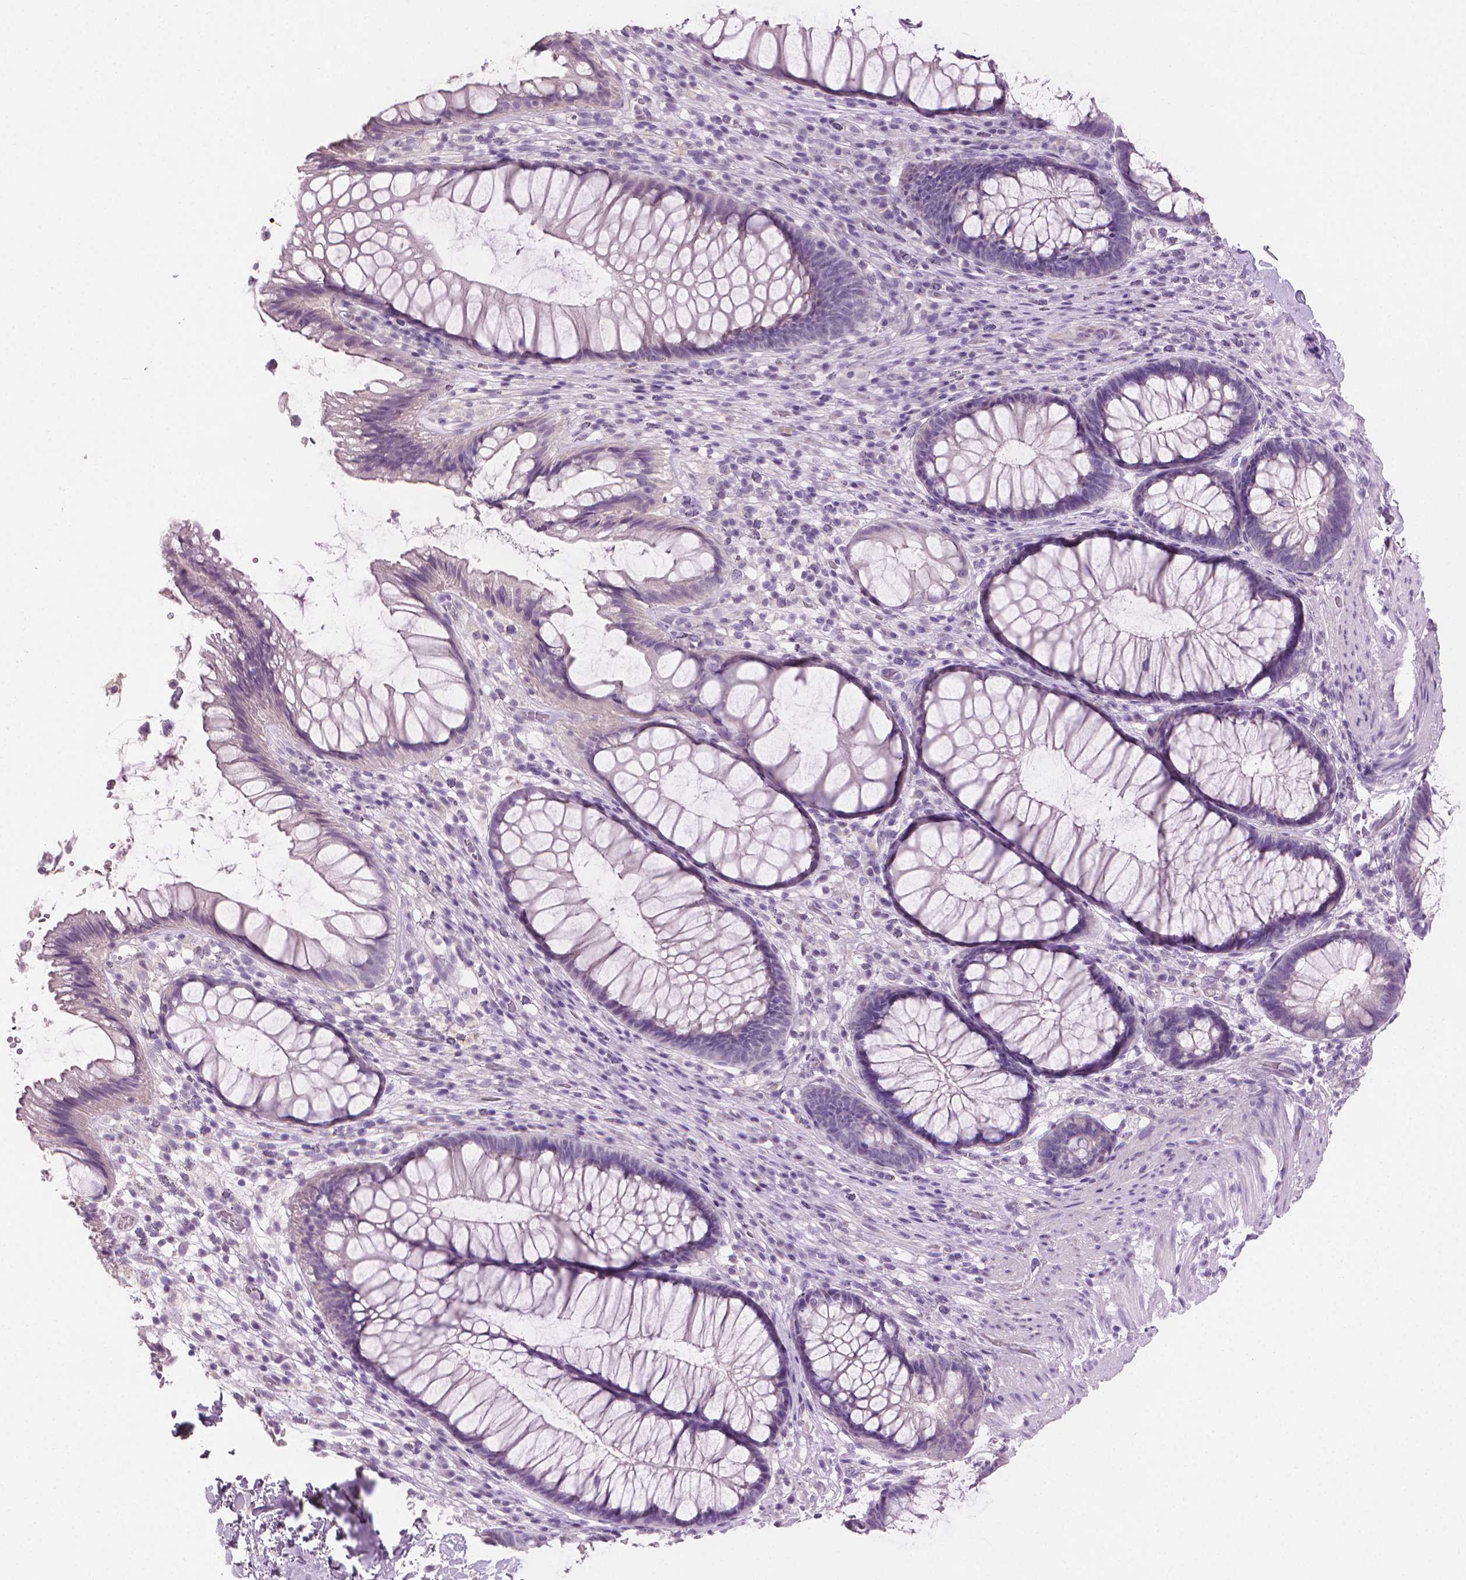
{"staining": {"intensity": "negative", "quantity": "none", "location": "none"}, "tissue": "rectum", "cell_type": "Glandular cells", "image_type": "normal", "snomed": [{"axis": "morphology", "description": "Normal tissue, NOS"}, {"axis": "topography", "description": "Smooth muscle"}, {"axis": "topography", "description": "Rectum"}], "caption": "DAB immunohistochemical staining of normal rectum demonstrates no significant positivity in glandular cells. (DAB IHC, high magnification).", "gene": "MLANA", "patient": {"sex": "male", "age": 53}}